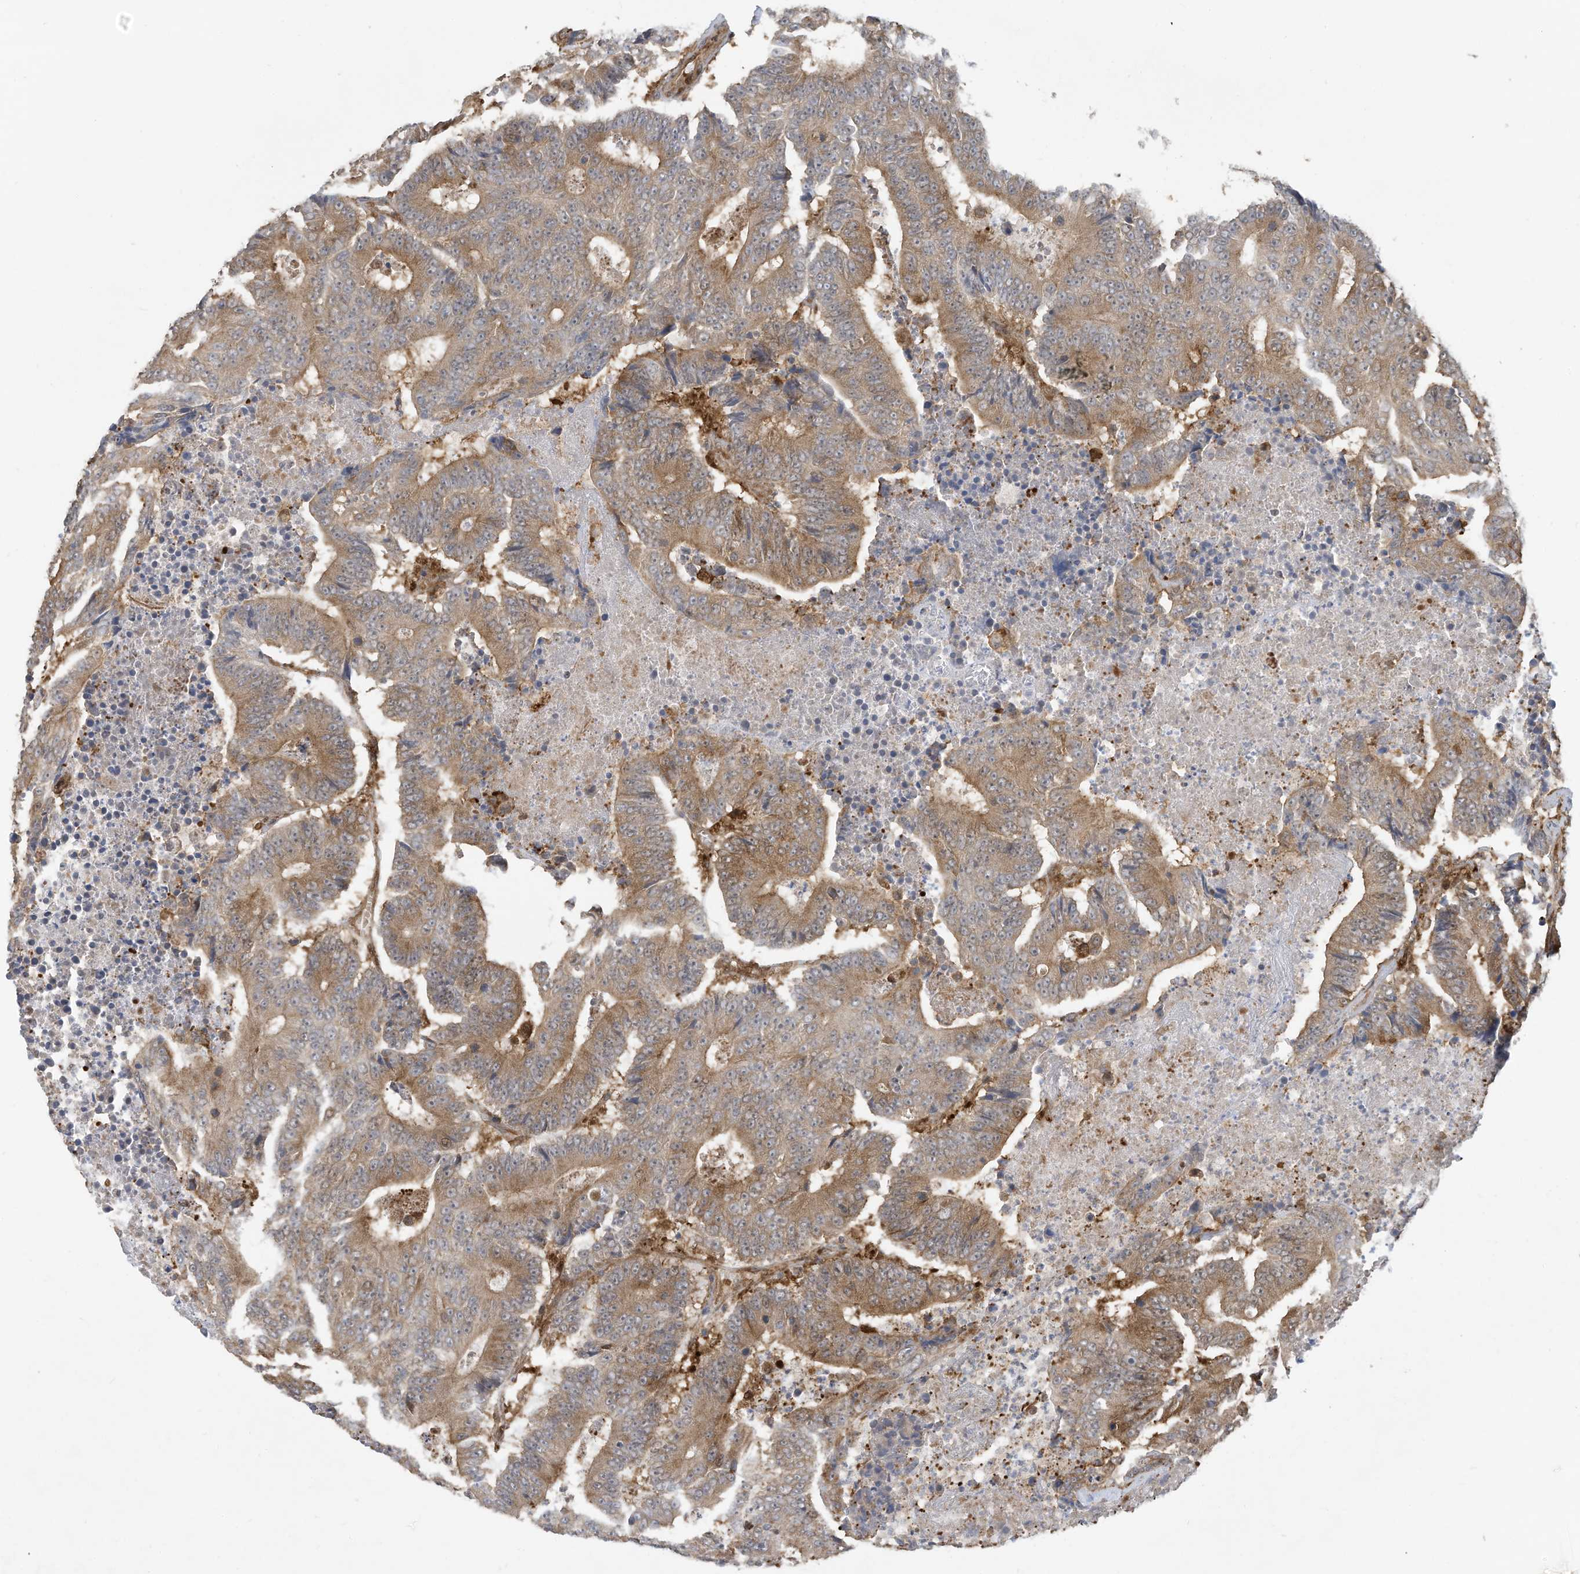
{"staining": {"intensity": "moderate", "quantity": "25%-75%", "location": "cytoplasmic/membranous"}, "tissue": "colorectal cancer", "cell_type": "Tumor cells", "image_type": "cancer", "snomed": [{"axis": "morphology", "description": "Adenocarcinoma, NOS"}, {"axis": "topography", "description": "Colon"}], "caption": "Tumor cells reveal moderate cytoplasmic/membranous expression in about 25%-75% of cells in colorectal cancer.", "gene": "USE1", "patient": {"sex": "male", "age": 83}}